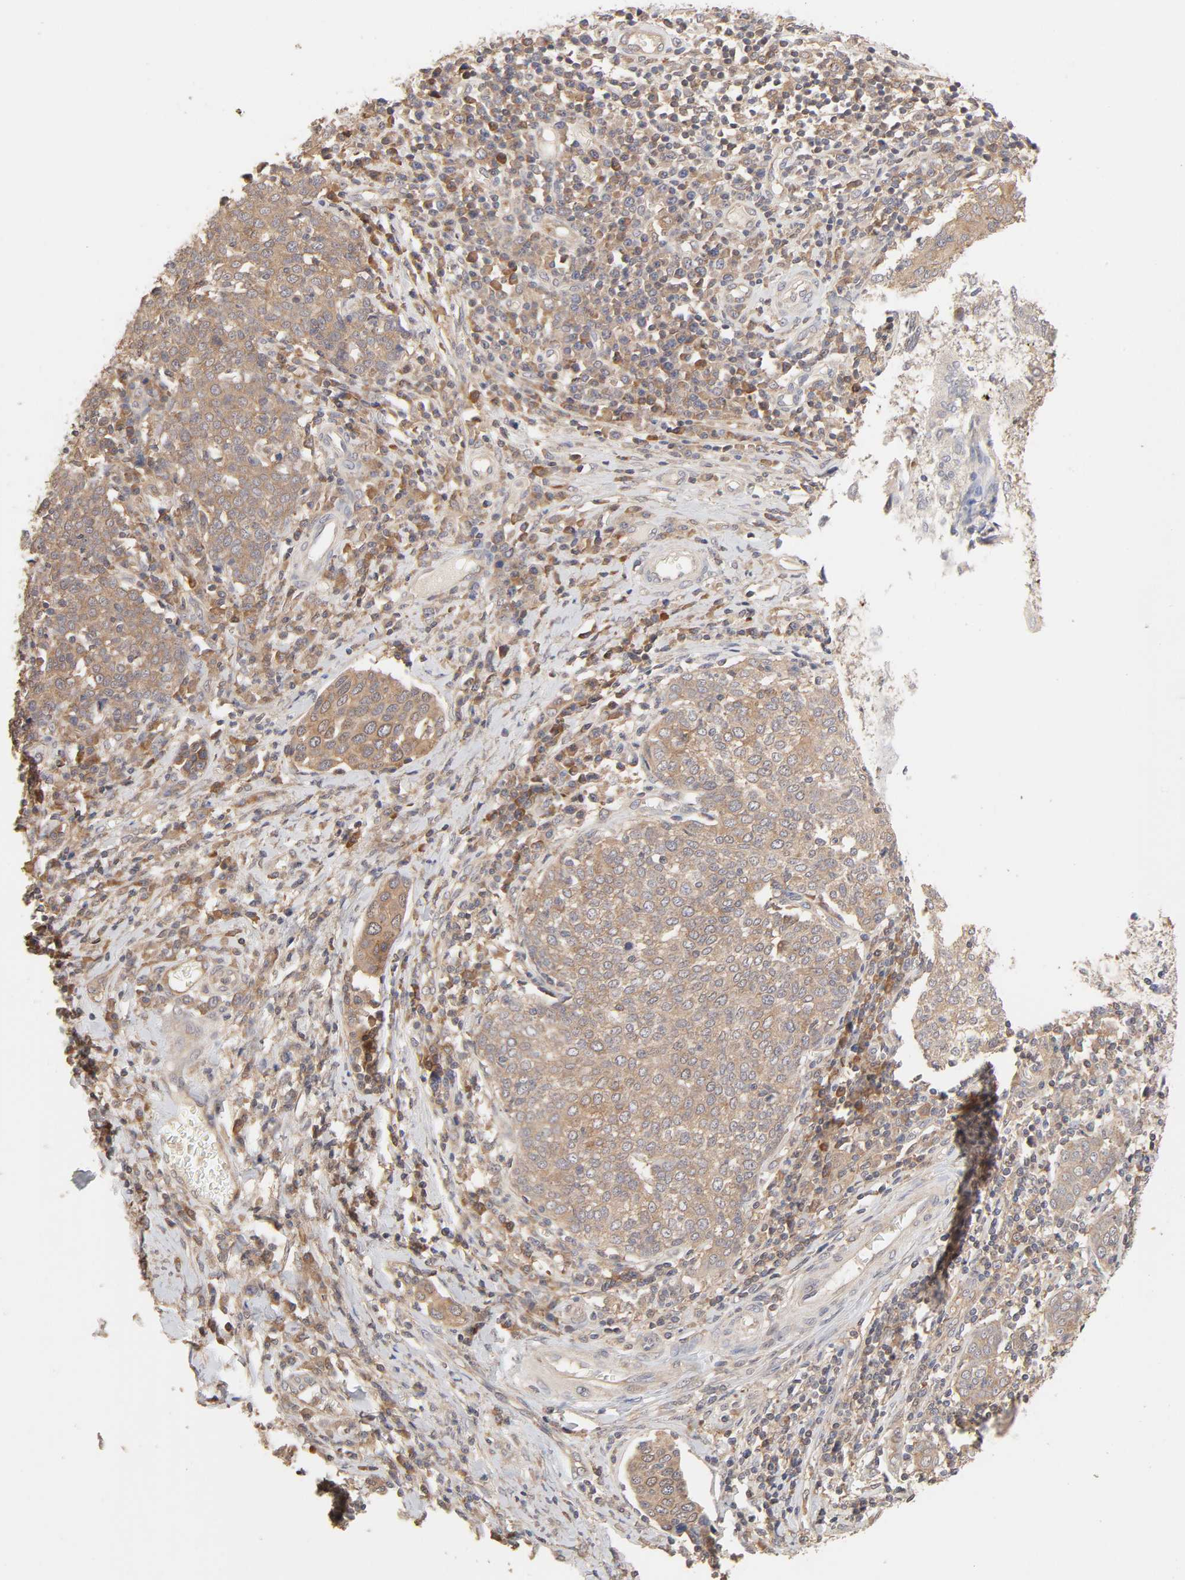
{"staining": {"intensity": "moderate", "quantity": ">75%", "location": "cytoplasmic/membranous"}, "tissue": "cervical cancer", "cell_type": "Tumor cells", "image_type": "cancer", "snomed": [{"axis": "morphology", "description": "Squamous cell carcinoma, NOS"}, {"axis": "topography", "description": "Cervix"}], "caption": "Immunohistochemical staining of cervical squamous cell carcinoma shows moderate cytoplasmic/membranous protein staining in approximately >75% of tumor cells.", "gene": "AP1G2", "patient": {"sex": "female", "age": 40}}